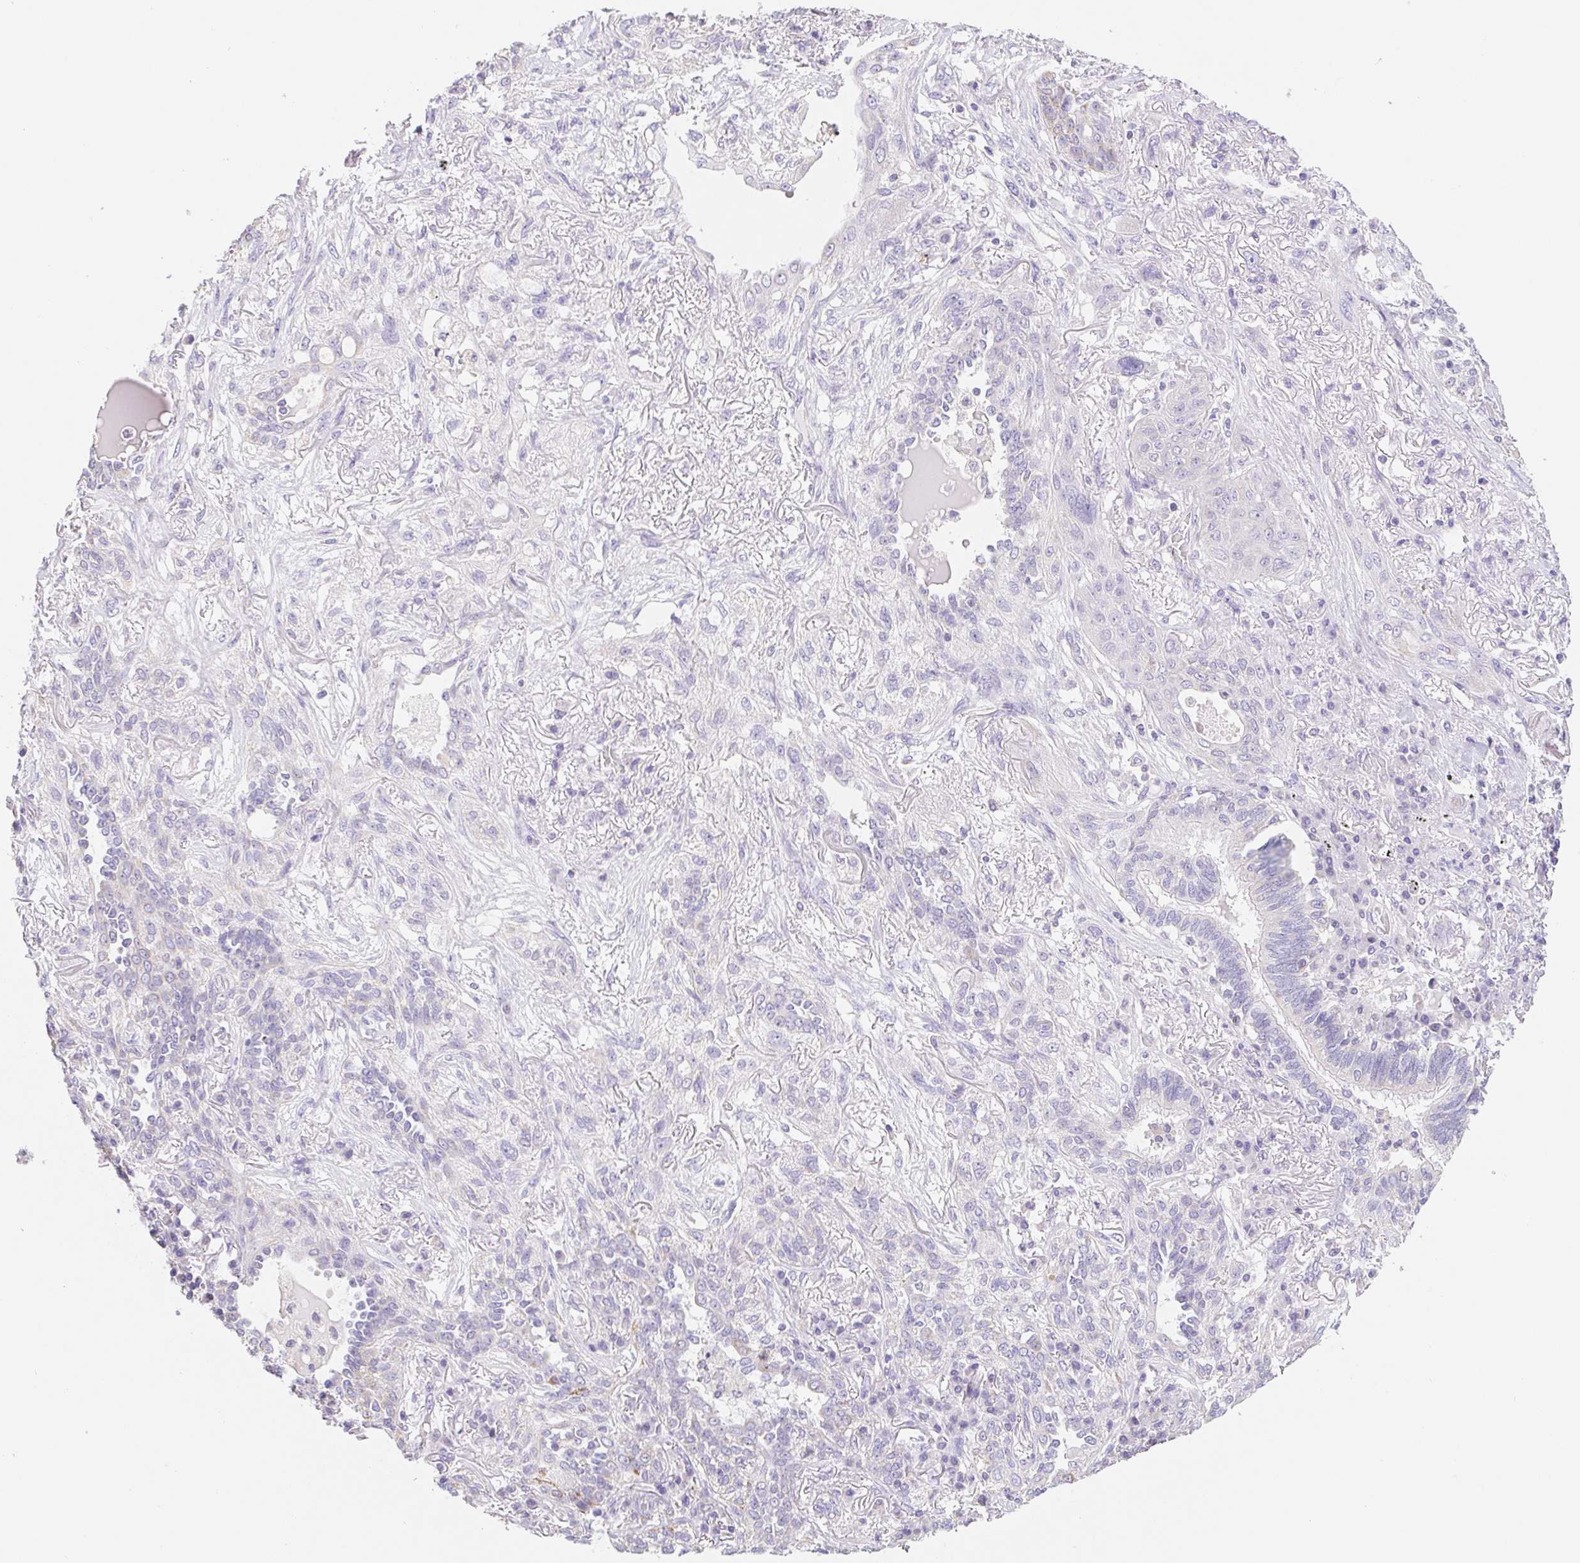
{"staining": {"intensity": "weak", "quantity": "<25%", "location": "cytoplasmic/membranous"}, "tissue": "lung cancer", "cell_type": "Tumor cells", "image_type": "cancer", "snomed": [{"axis": "morphology", "description": "Squamous cell carcinoma, NOS"}, {"axis": "topography", "description": "Lung"}], "caption": "IHC of lung cancer demonstrates no positivity in tumor cells.", "gene": "FKBP6", "patient": {"sex": "female", "age": 70}}